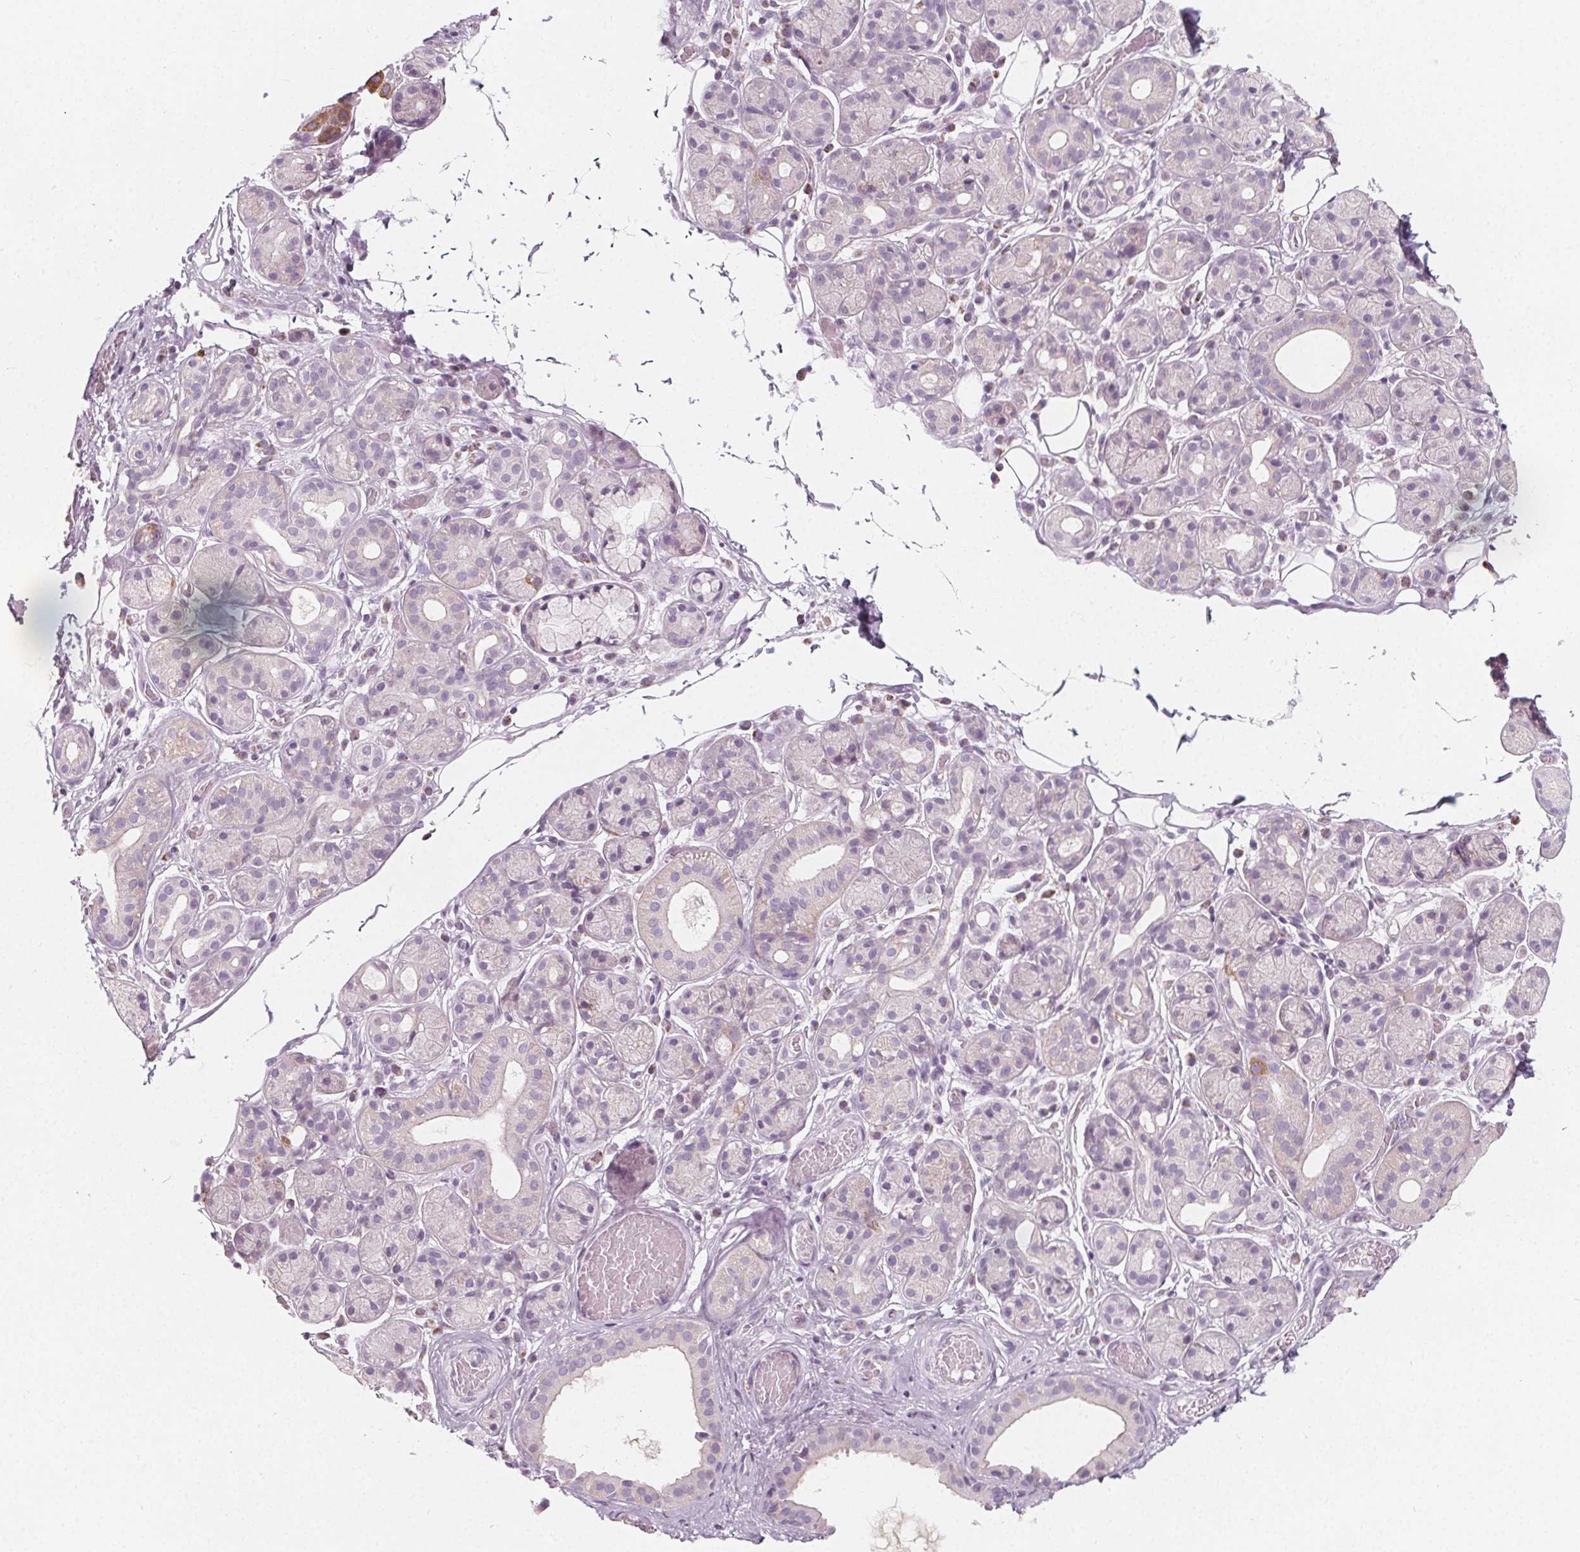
{"staining": {"intensity": "negative", "quantity": "none", "location": "none"}, "tissue": "salivary gland", "cell_type": "Glandular cells", "image_type": "normal", "snomed": [{"axis": "morphology", "description": "Normal tissue, NOS"}, {"axis": "topography", "description": "Salivary gland"}, {"axis": "topography", "description": "Peripheral nerve tissue"}], "caption": "DAB immunohistochemical staining of normal human salivary gland demonstrates no significant expression in glandular cells. (DAB (3,3'-diaminobenzidine) immunohistochemistry (IHC) with hematoxylin counter stain).", "gene": "IL17C", "patient": {"sex": "male", "age": 71}}